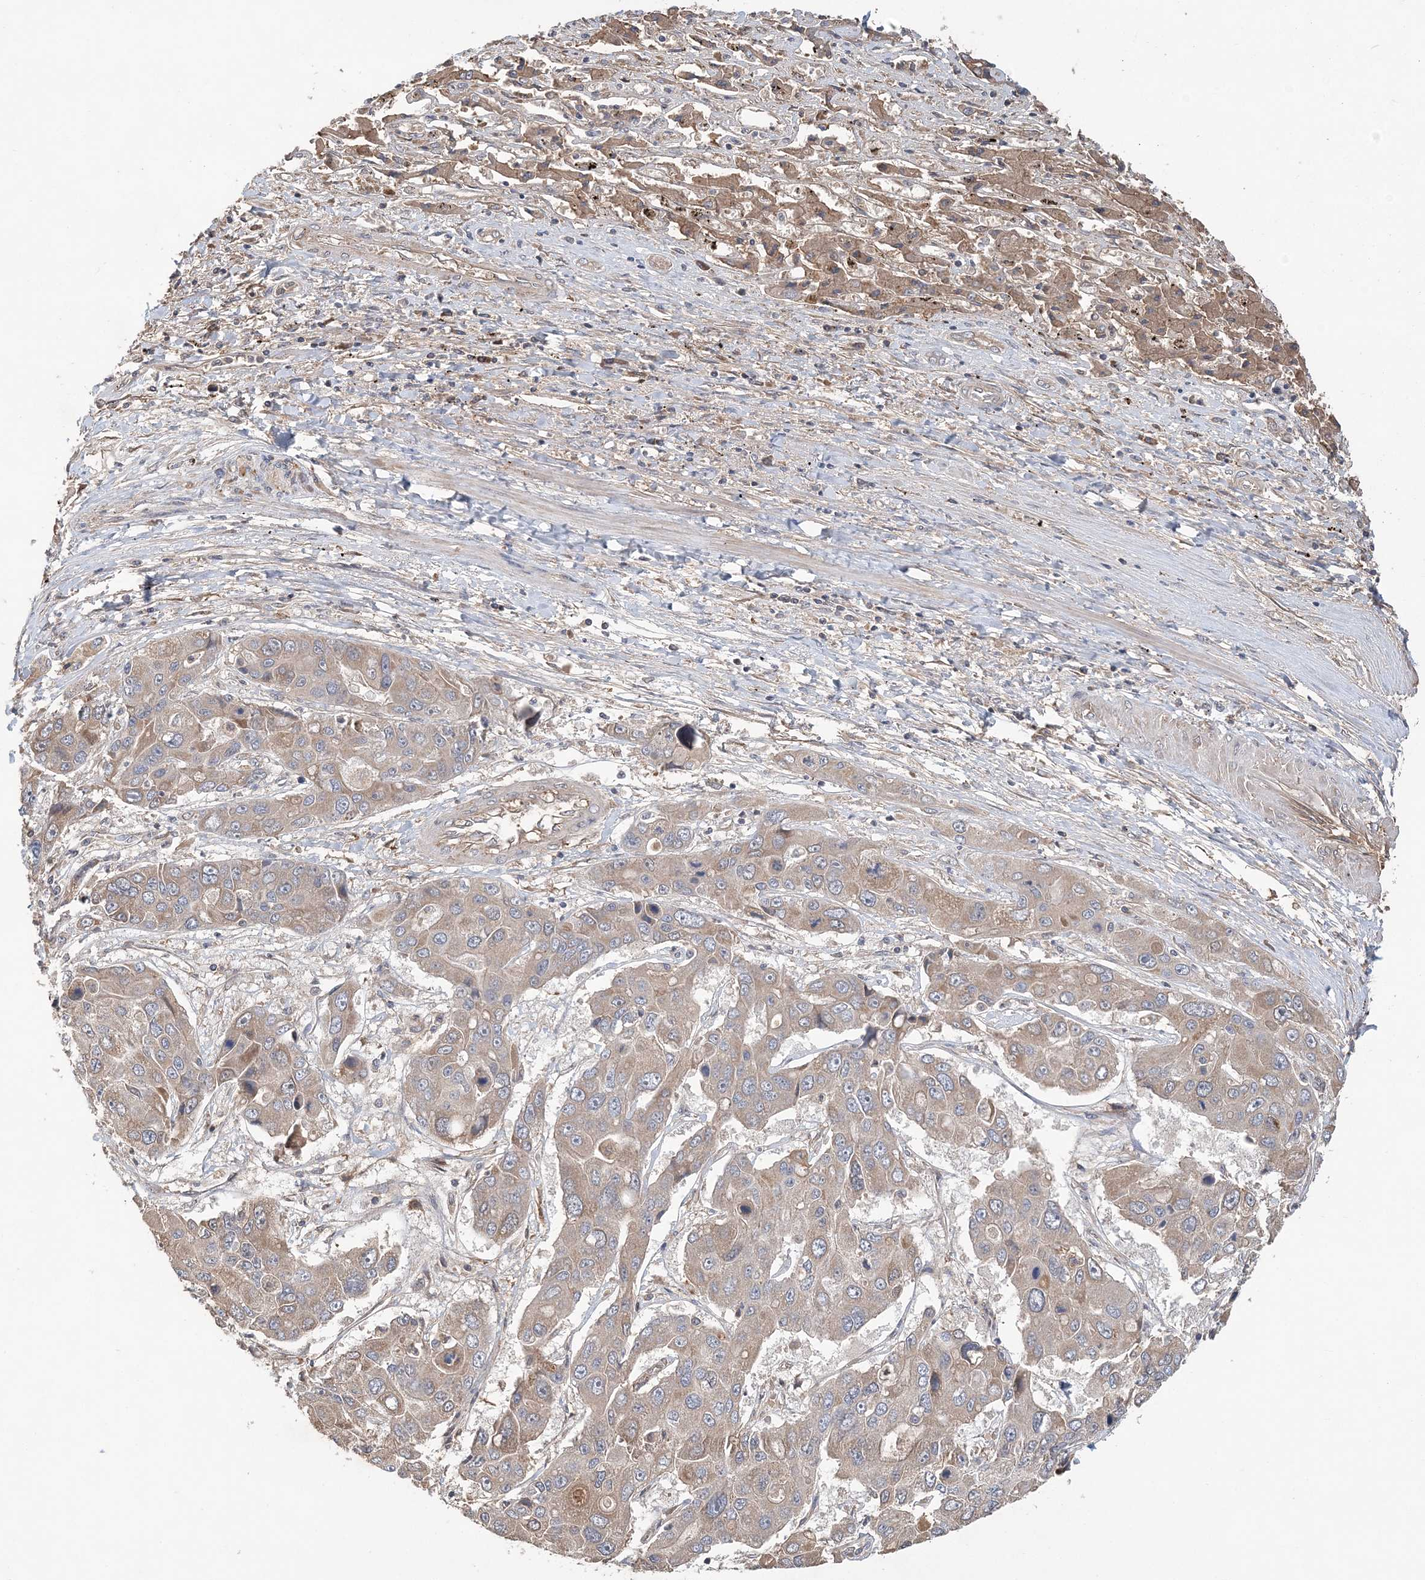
{"staining": {"intensity": "weak", "quantity": "<25%", "location": "cytoplasmic/membranous"}, "tissue": "liver cancer", "cell_type": "Tumor cells", "image_type": "cancer", "snomed": [{"axis": "morphology", "description": "Cholangiocarcinoma"}, {"axis": "topography", "description": "Liver"}], "caption": "Immunohistochemical staining of human liver cancer (cholangiocarcinoma) exhibits no significant positivity in tumor cells.", "gene": "SYCP3", "patient": {"sex": "male", "age": 67}}